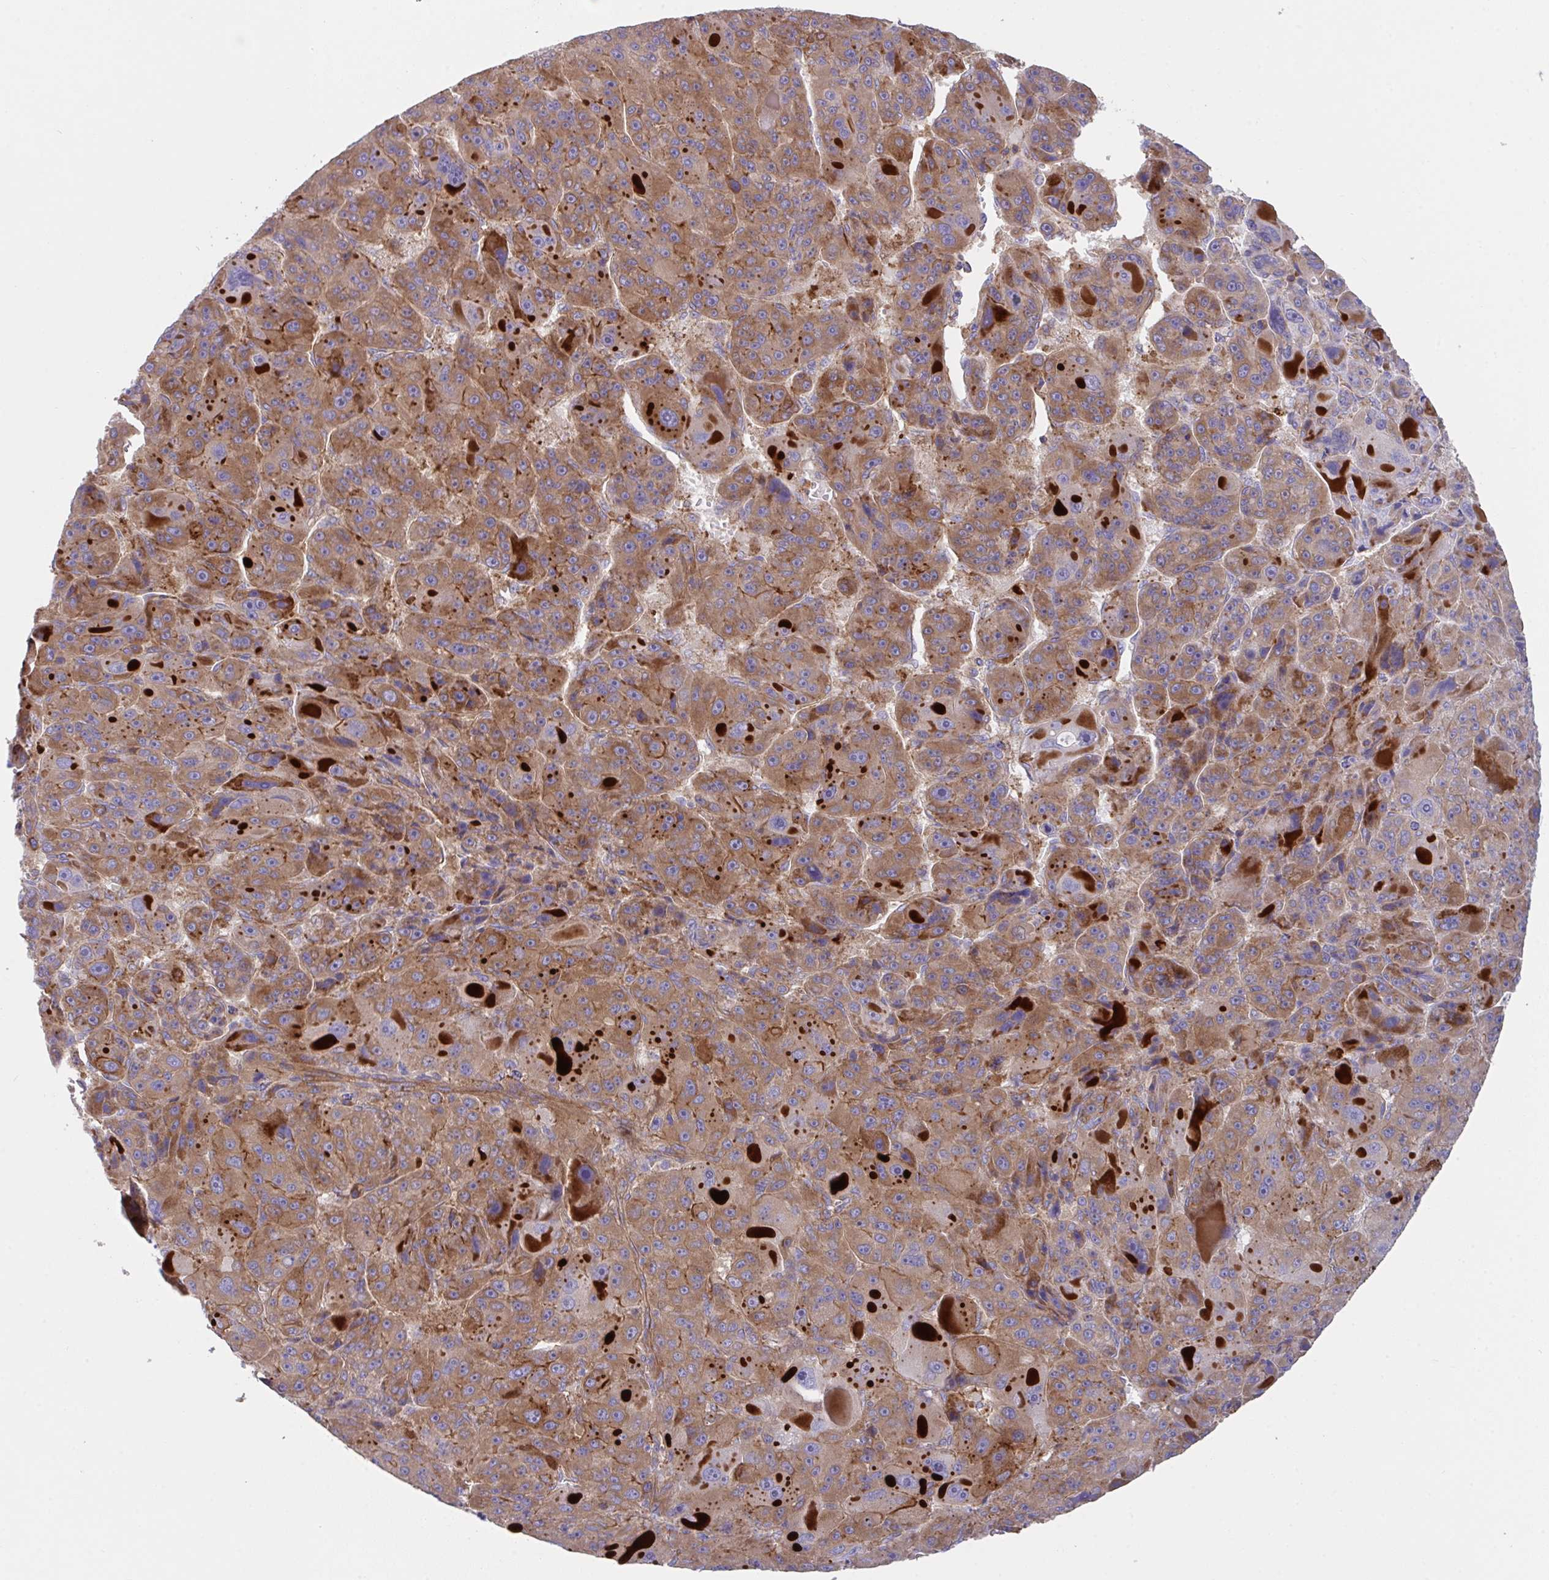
{"staining": {"intensity": "moderate", "quantity": ">75%", "location": "cytoplasmic/membranous"}, "tissue": "liver cancer", "cell_type": "Tumor cells", "image_type": "cancer", "snomed": [{"axis": "morphology", "description": "Carcinoma, Hepatocellular, NOS"}, {"axis": "topography", "description": "Liver"}], "caption": "Immunohistochemical staining of liver cancer shows medium levels of moderate cytoplasmic/membranous protein staining in about >75% of tumor cells.", "gene": "YARS2", "patient": {"sex": "male", "age": 76}}